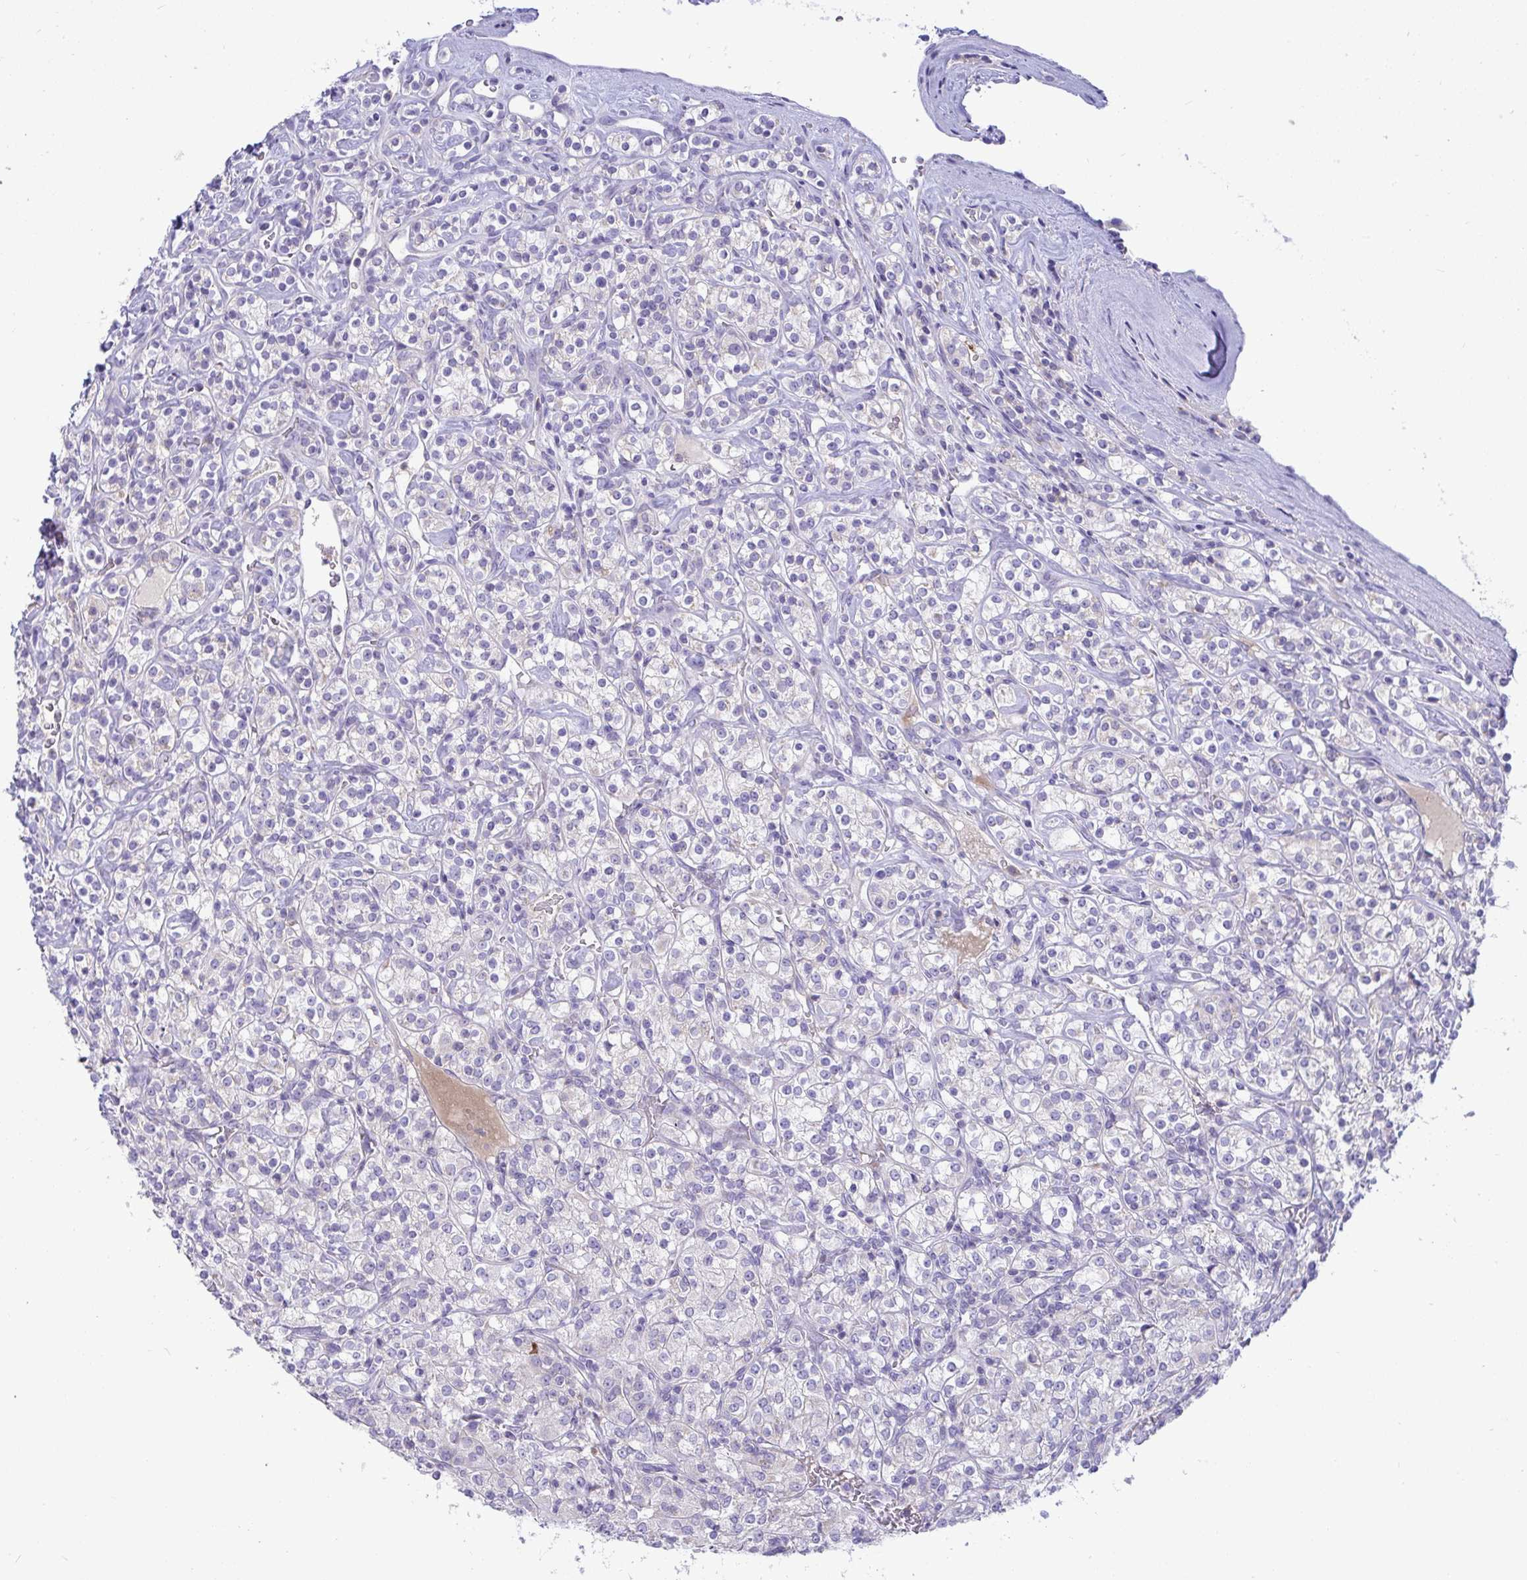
{"staining": {"intensity": "negative", "quantity": "none", "location": "none"}, "tissue": "renal cancer", "cell_type": "Tumor cells", "image_type": "cancer", "snomed": [{"axis": "morphology", "description": "Adenocarcinoma, NOS"}, {"axis": "topography", "description": "Kidney"}], "caption": "A micrograph of human adenocarcinoma (renal) is negative for staining in tumor cells.", "gene": "PLA2G12B", "patient": {"sex": "male", "age": 77}}